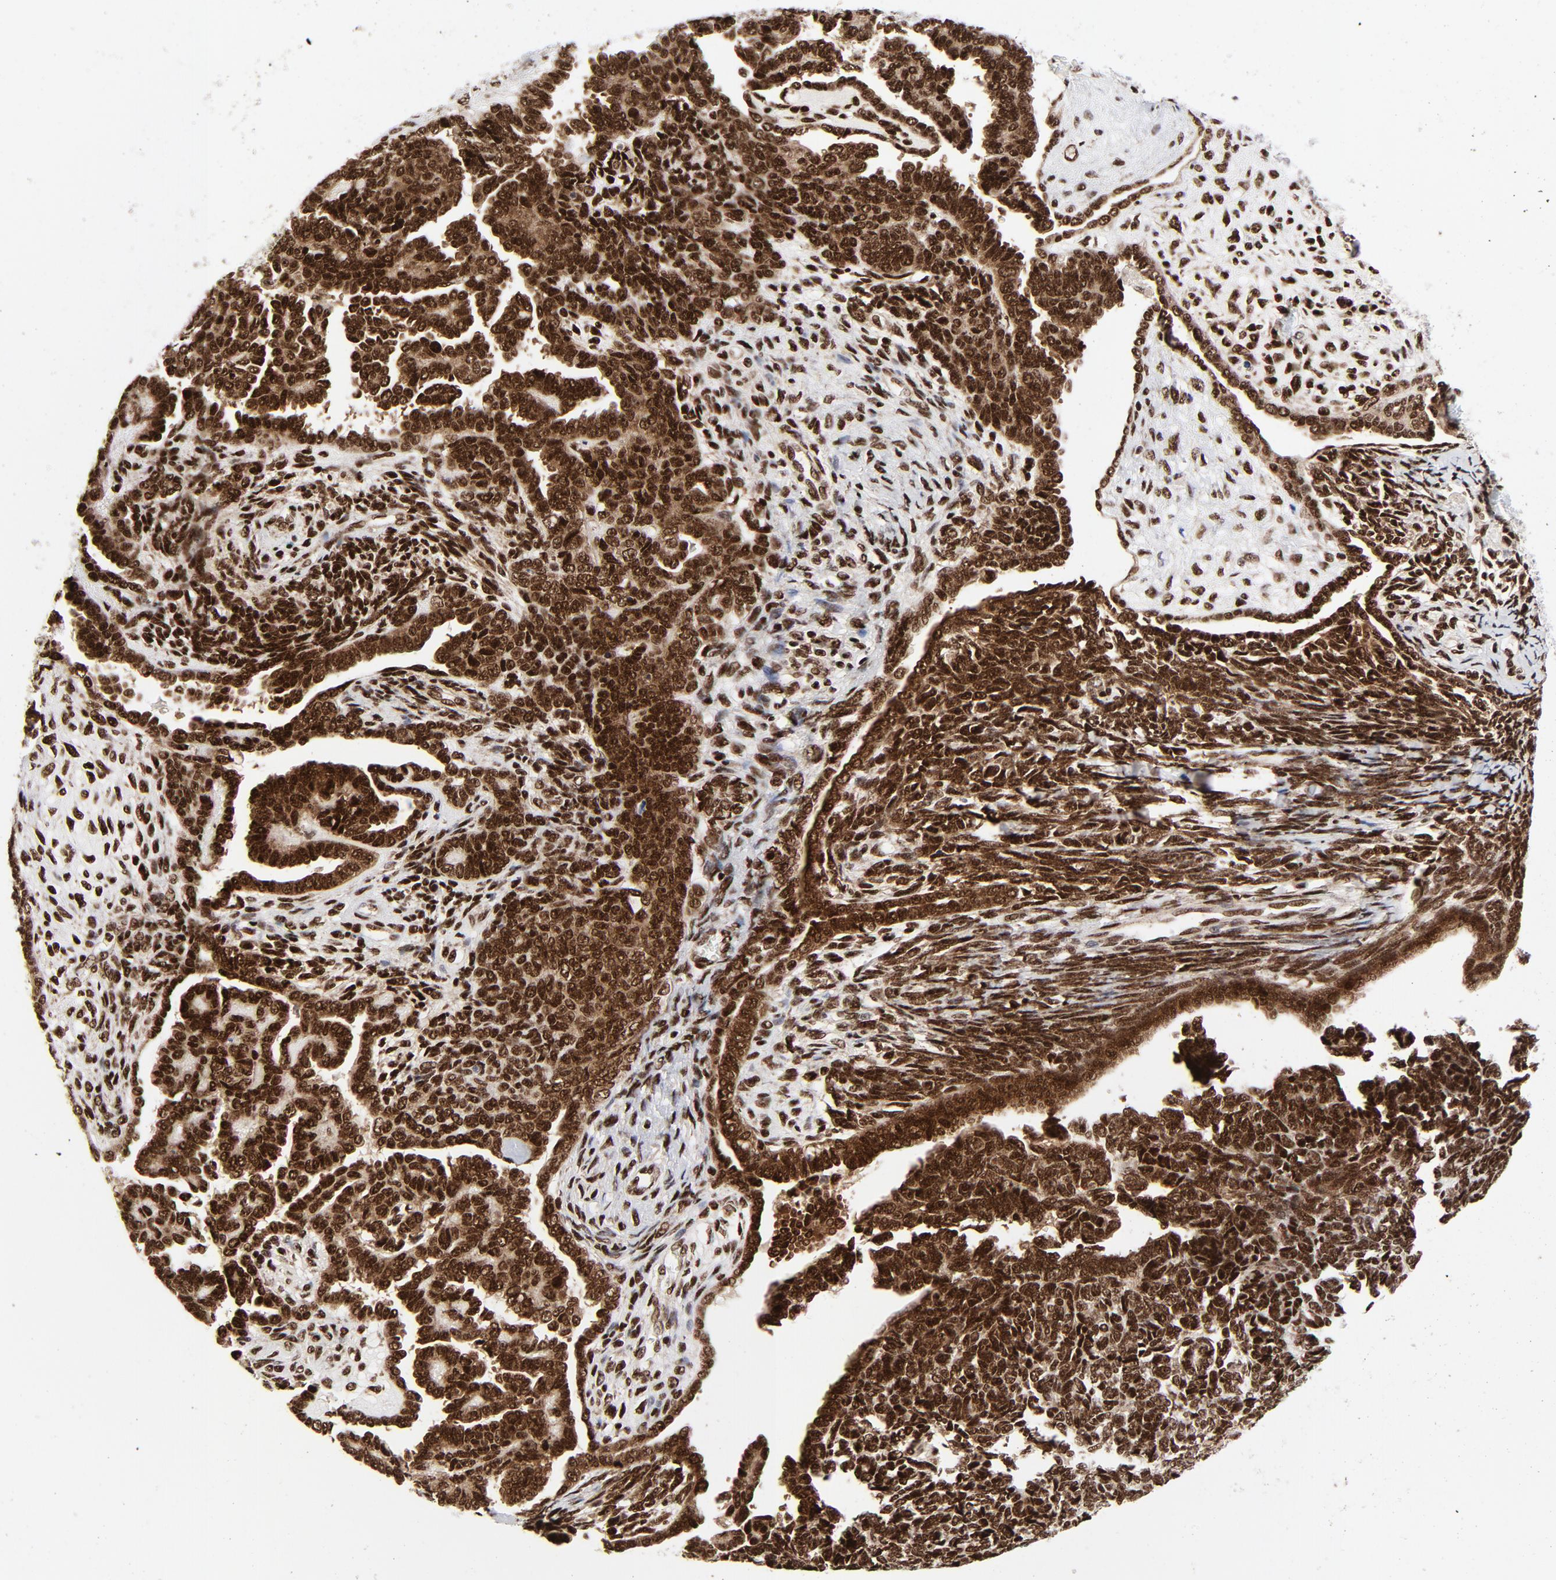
{"staining": {"intensity": "strong", "quantity": ">75%", "location": "nuclear"}, "tissue": "endometrial cancer", "cell_type": "Tumor cells", "image_type": "cancer", "snomed": [{"axis": "morphology", "description": "Neoplasm, malignant, NOS"}, {"axis": "topography", "description": "Endometrium"}], "caption": "A brown stain shows strong nuclear staining of a protein in malignant neoplasm (endometrial) tumor cells. The staining was performed using DAB (3,3'-diaminobenzidine), with brown indicating positive protein expression. Nuclei are stained blue with hematoxylin.", "gene": "NFYB", "patient": {"sex": "female", "age": 74}}